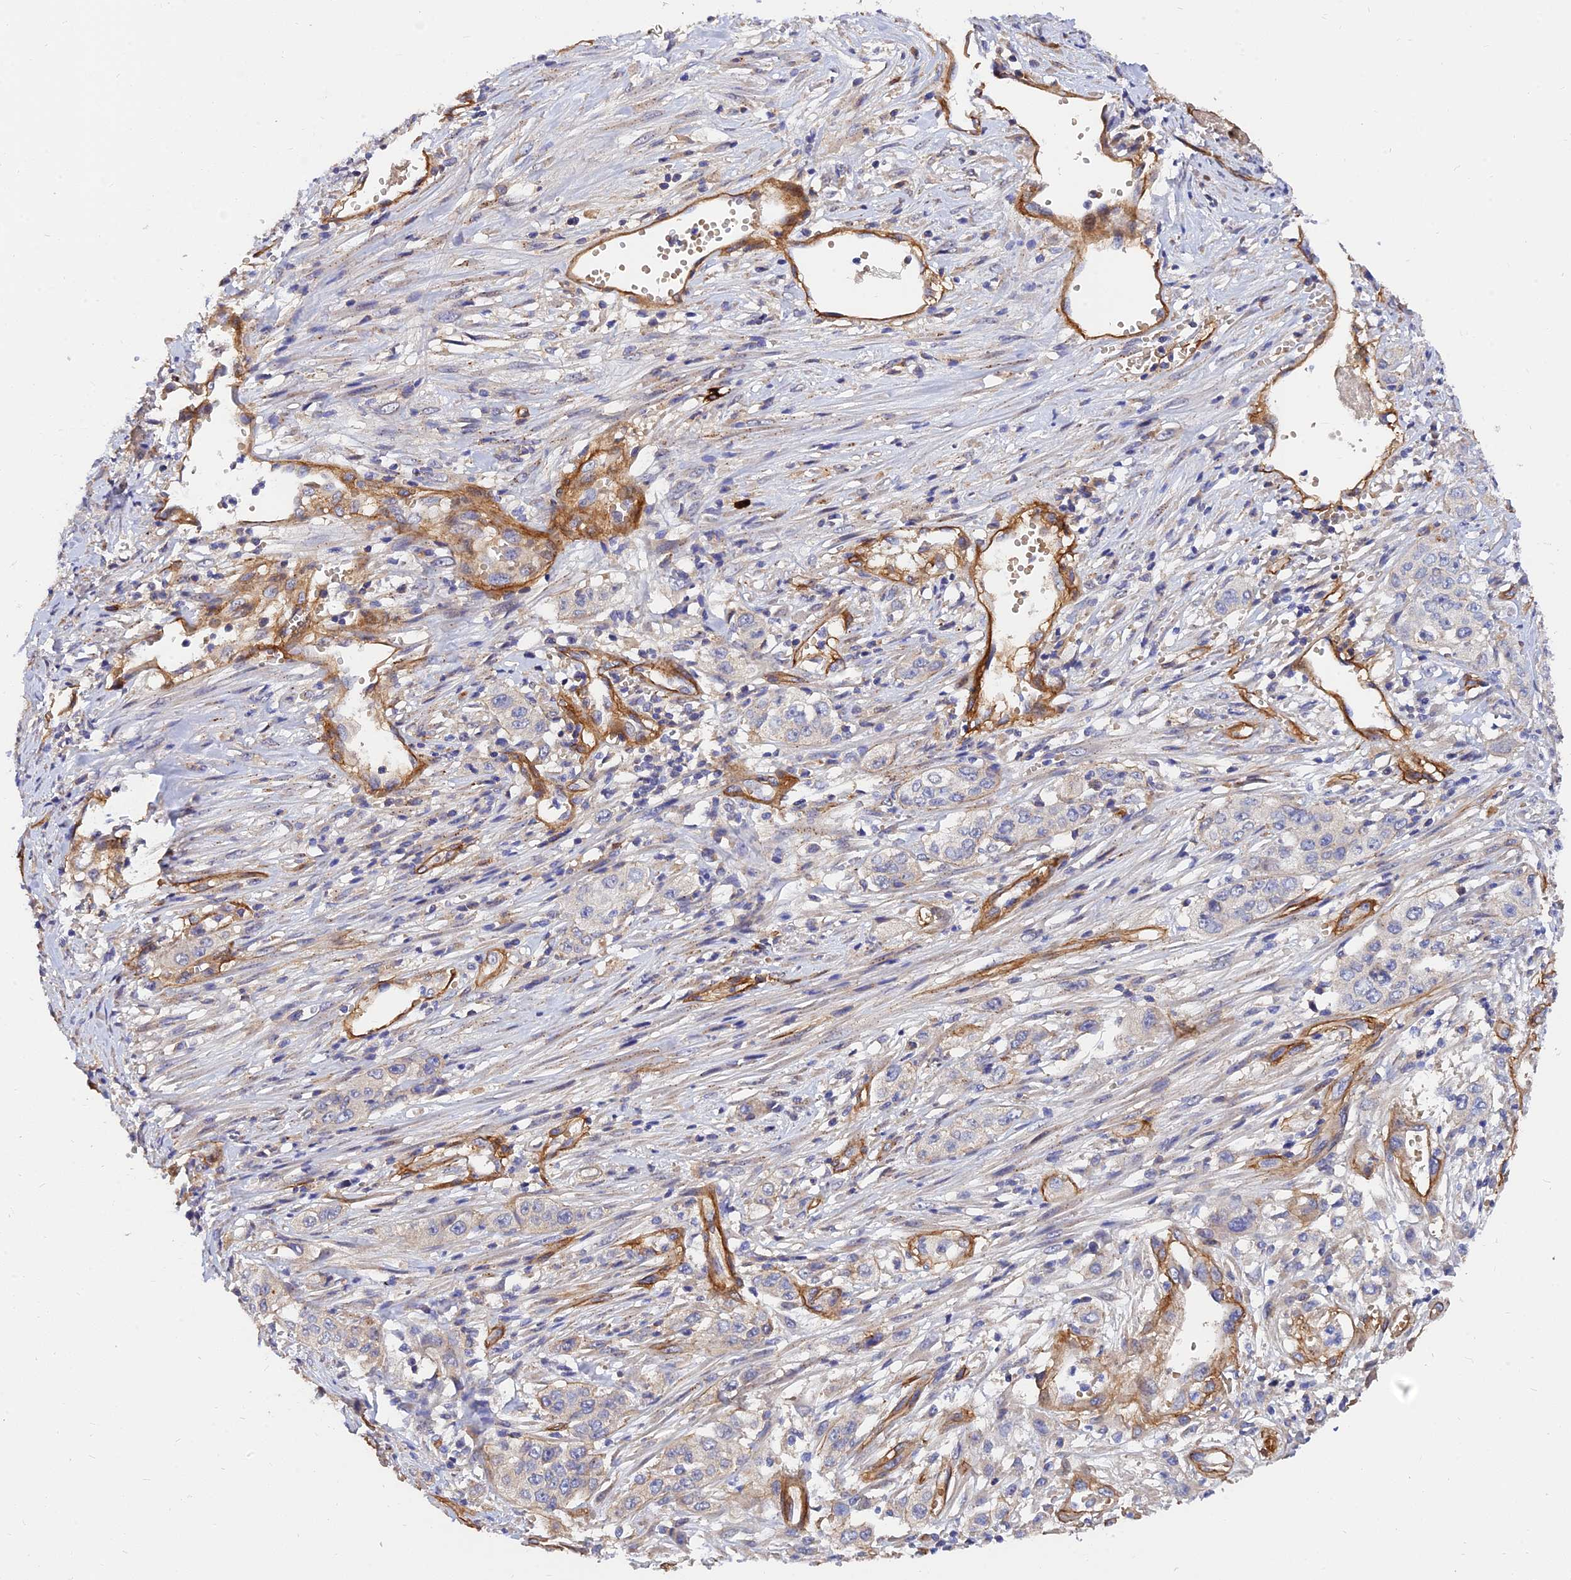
{"staining": {"intensity": "negative", "quantity": "none", "location": "none"}, "tissue": "stomach cancer", "cell_type": "Tumor cells", "image_type": "cancer", "snomed": [{"axis": "morphology", "description": "Adenocarcinoma, NOS"}, {"axis": "topography", "description": "Stomach, upper"}], "caption": "This is an immunohistochemistry histopathology image of stomach cancer. There is no positivity in tumor cells.", "gene": "MRPL35", "patient": {"sex": "male", "age": 62}}